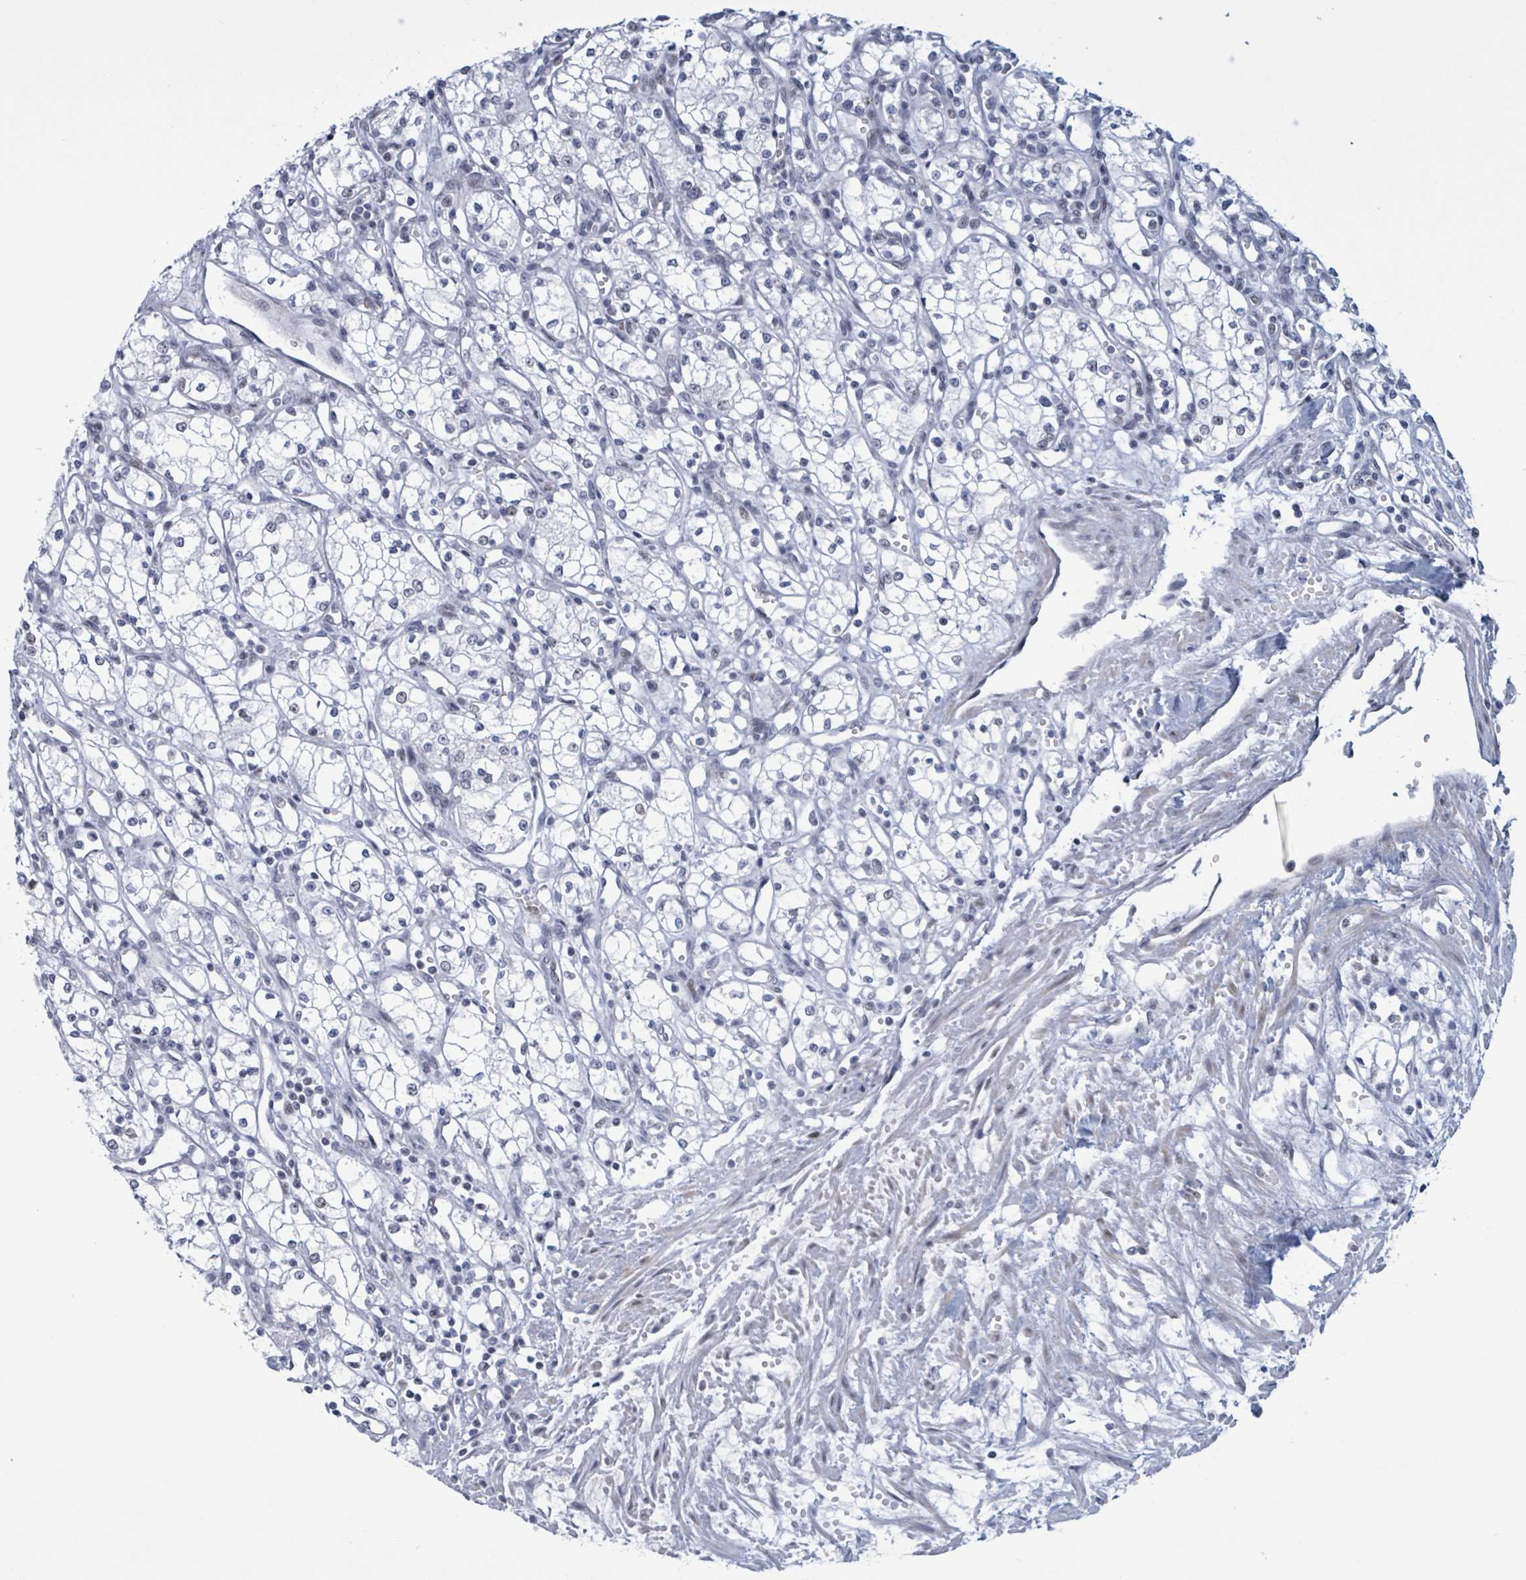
{"staining": {"intensity": "negative", "quantity": "none", "location": "none"}, "tissue": "renal cancer", "cell_type": "Tumor cells", "image_type": "cancer", "snomed": [{"axis": "morphology", "description": "Adenocarcinoma, NOS"}, {"axis": "topography", "description": "Kidney"}], "caption": "The image demonstrates no significant expression in tumor cells of renal cancer (adenocarcinoma).", "gene": "CT45A5", "patient": {"sex": "male", "age": 59}}